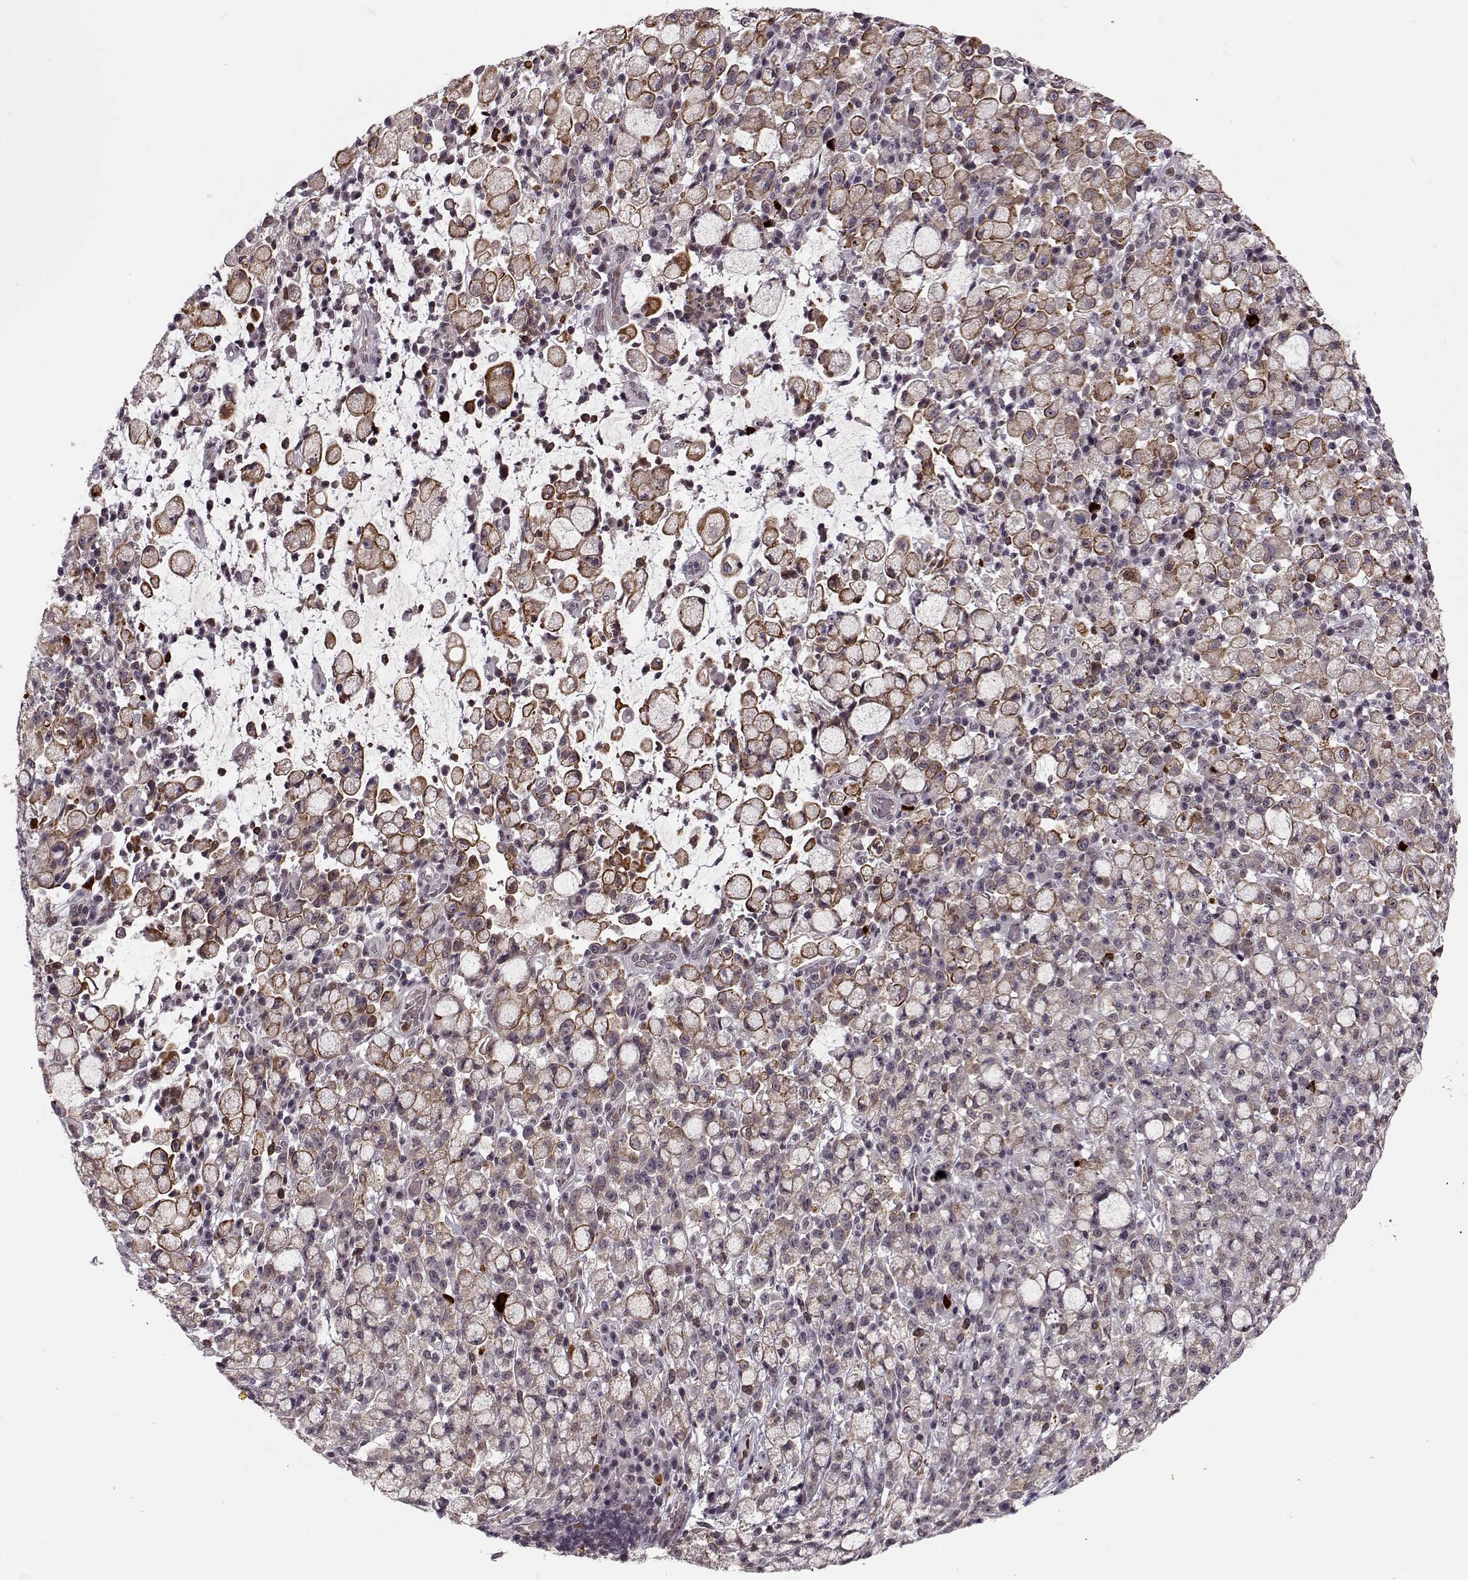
{"staining": {"intensity": "strong", "quantity": ">75%", "location": "cytoplasmic/membranous"}, "tissue": "stomach cancer", "cell_type": "Tumor cells", "image_type": "cancer", "snomed": [{"axis": "morphology", "description": "Adenocarcinoma, NOS"}, {"axis": "topography", "description": "Stomach"}], "caption": "The immunohistochemical stain highlights strong cytoplasmic/membranous staining in tumor cells of stomach cancer (adenocarcinoma) tissue. (IHC, brightfield microscopy, high magnification).", "gene": "DENND4B", "patient": {"sex": "male", "age": 58}}